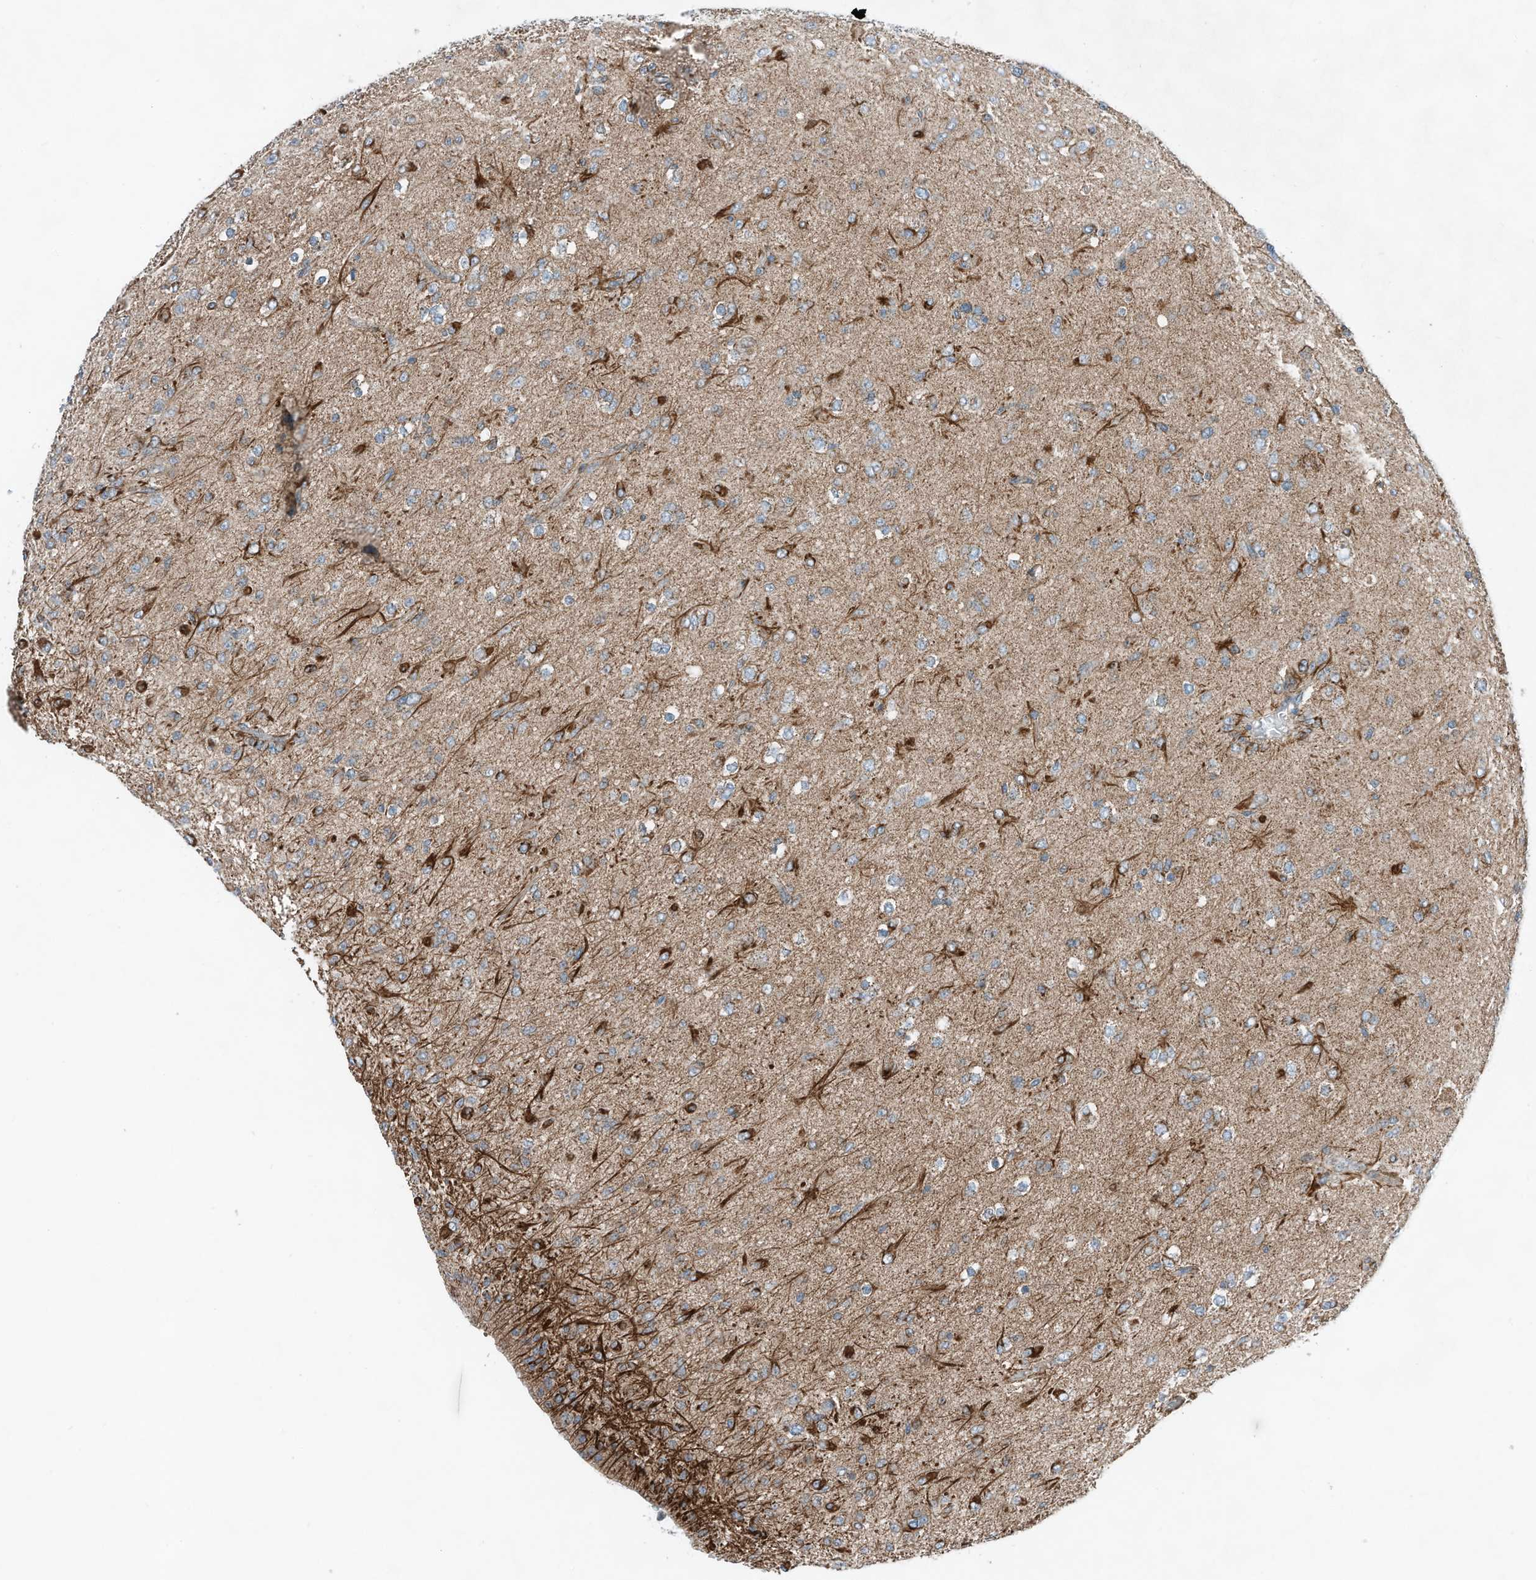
{"staining": {"intensity": "negative", "quantity": "none", "location": "none"}, "tissue": "glioma", "cell_type": "Tumor cells", "image_type": "cancer", "snomed": [{"axis": "morphology", "description": "Glioma, malignant, Low grade"}, {"axis": "topography", "description": "Brain"}], "caption": "DAB immunohistochemical staining of human glioma demonstrates no significant staining in tumor cells. Brightfield microscopy of immunohistochemistry (IHC) stained with DAB (brown) and hematoxylin (blue), captured at high magnification.", "gene": "RMND1", "patient": {"sex": "male", "age": 65}}